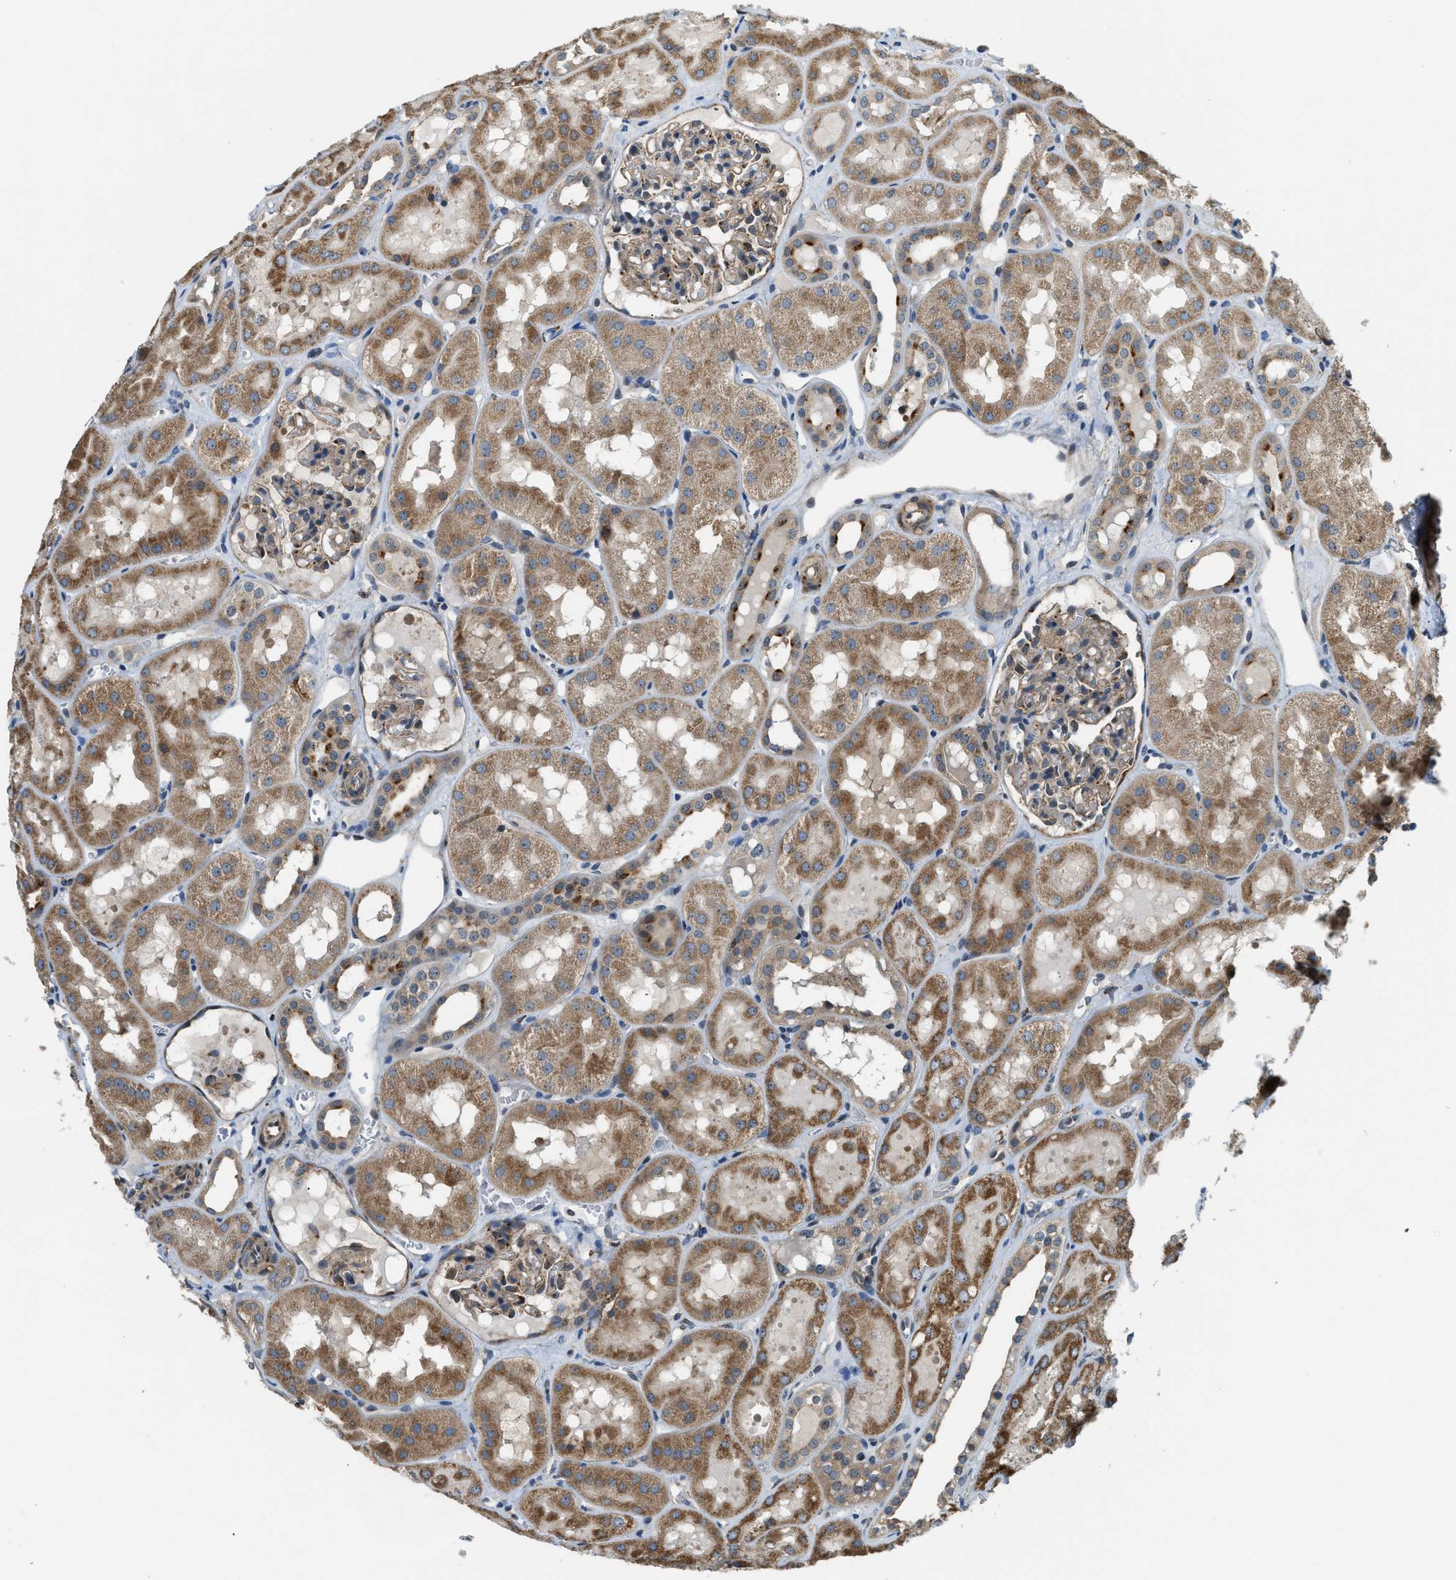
{"staining": {"intensity": "moderate", "quantity": ">75%", "location": "cytoplasmic/membranous"}, "tissue": "kidney", "cell_type": "Cells in glomeruli", "image_type": "normal", "snomed": [{"axis": "morphology", "description": "Normal tissue, NOS"}, {"axis": "topography", "description": "Kidney"}, {"axis": "topography", "description": "Urinary bladder"}], "caption": "Protein expression analysis of unremarkable kidney demonstrates moderate cytoplasmic/membranous expression in about >75% of cells in glomeruli. The protein of interest is shown in brown color, while the nuclei are stained blue.", "gene": "STARD3NL", "patient": {"sex": "male", "age": 16}}